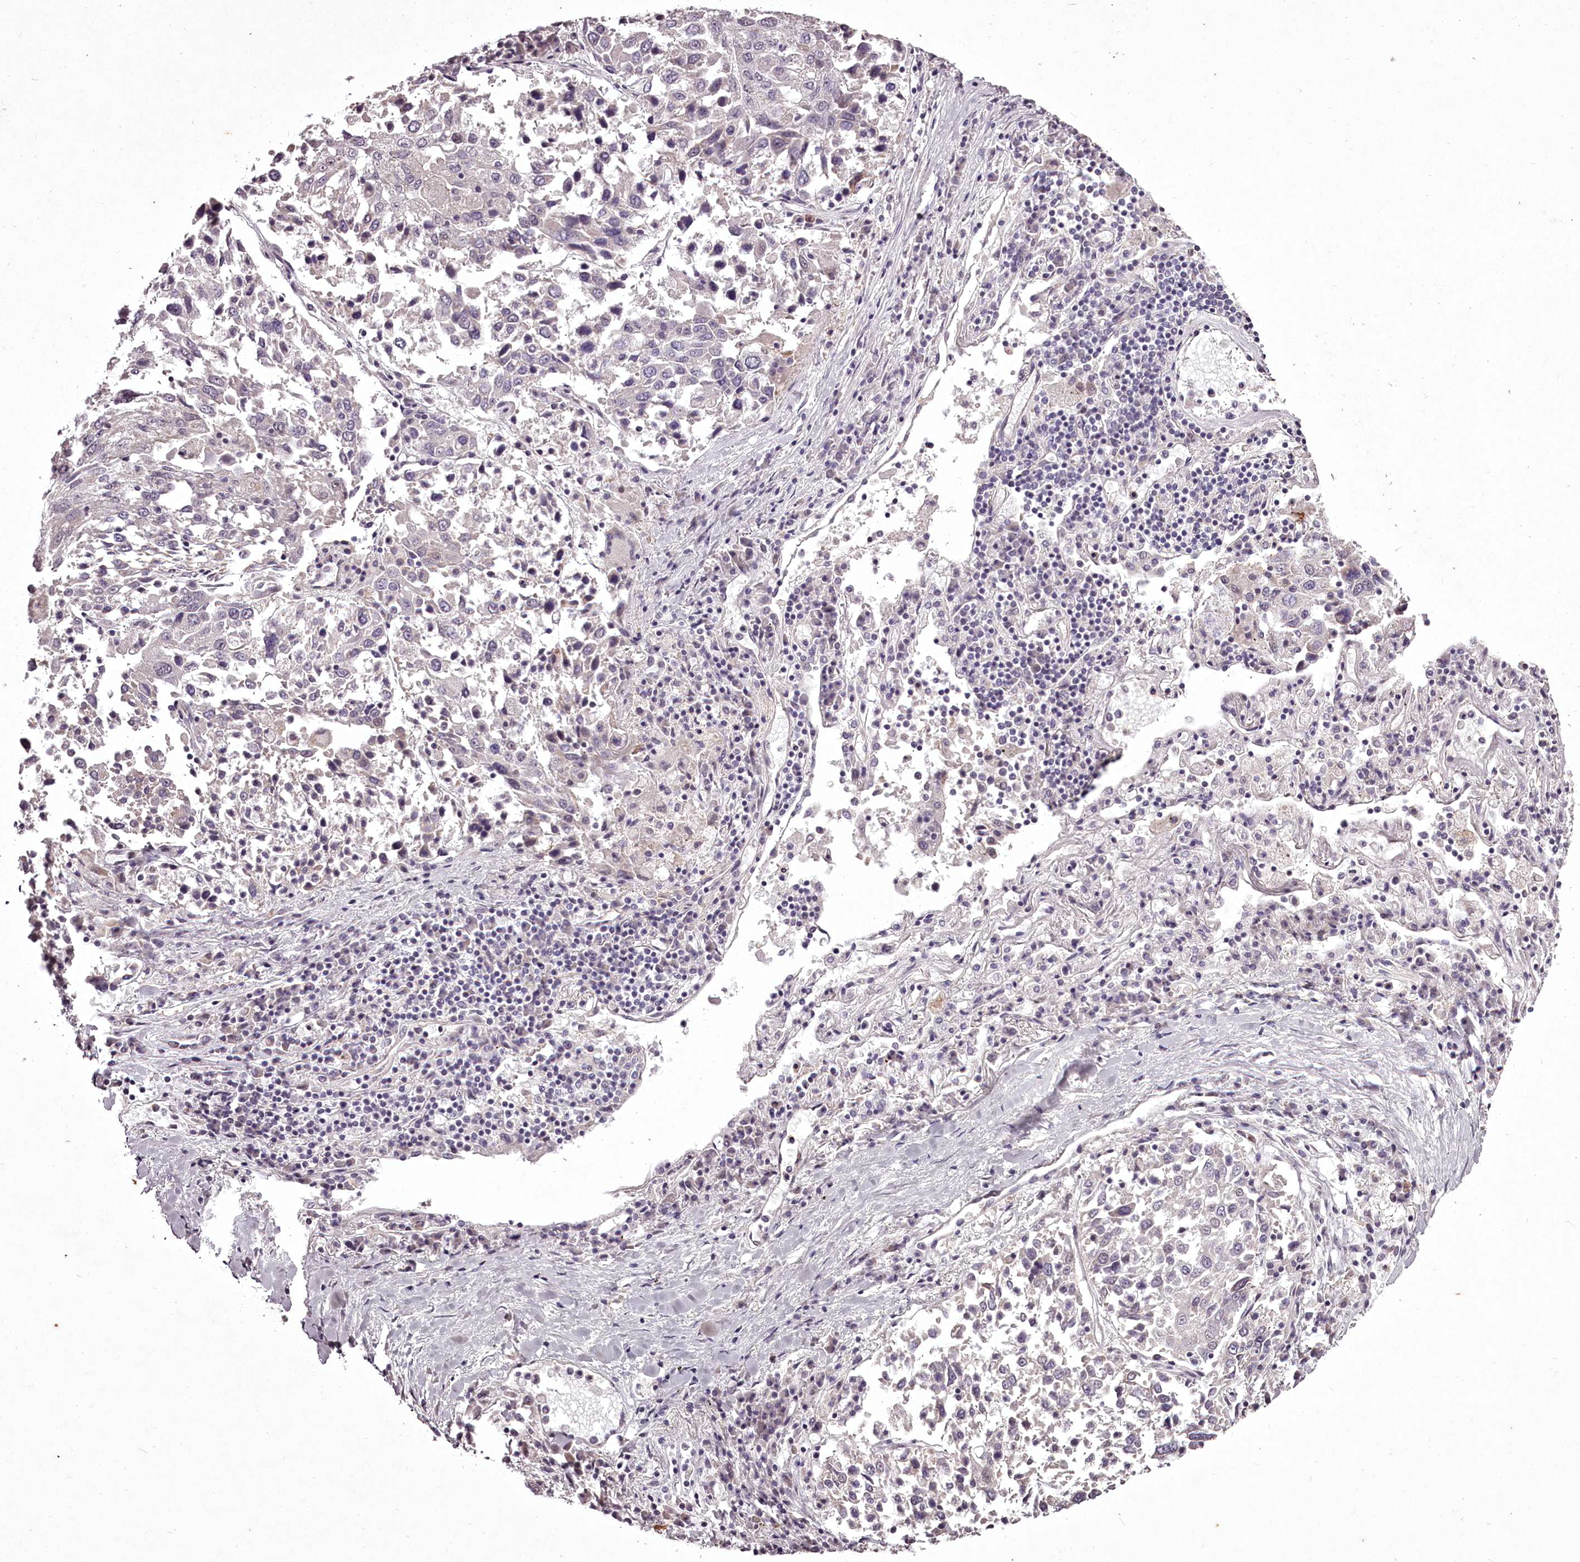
{"staining": {"intensity": "negative", "quantity": "none", "location": "none"}, "tissue": "lung cancer", "cell_type": "Tumor cells", "image_type": "cancer", "snomed": [{"axis": "morphology", "description": "Squamous cell carcinoma, NOS"}, {"axis": "topography", "description": "Lung"}], "caption": "Human lung cancer stained for a protein using immunohistochemistry (IHC) demonstrates no staining in tumor cells.", "gene": "C1orf56", "patient": {"sex": "male", "age": 65}}